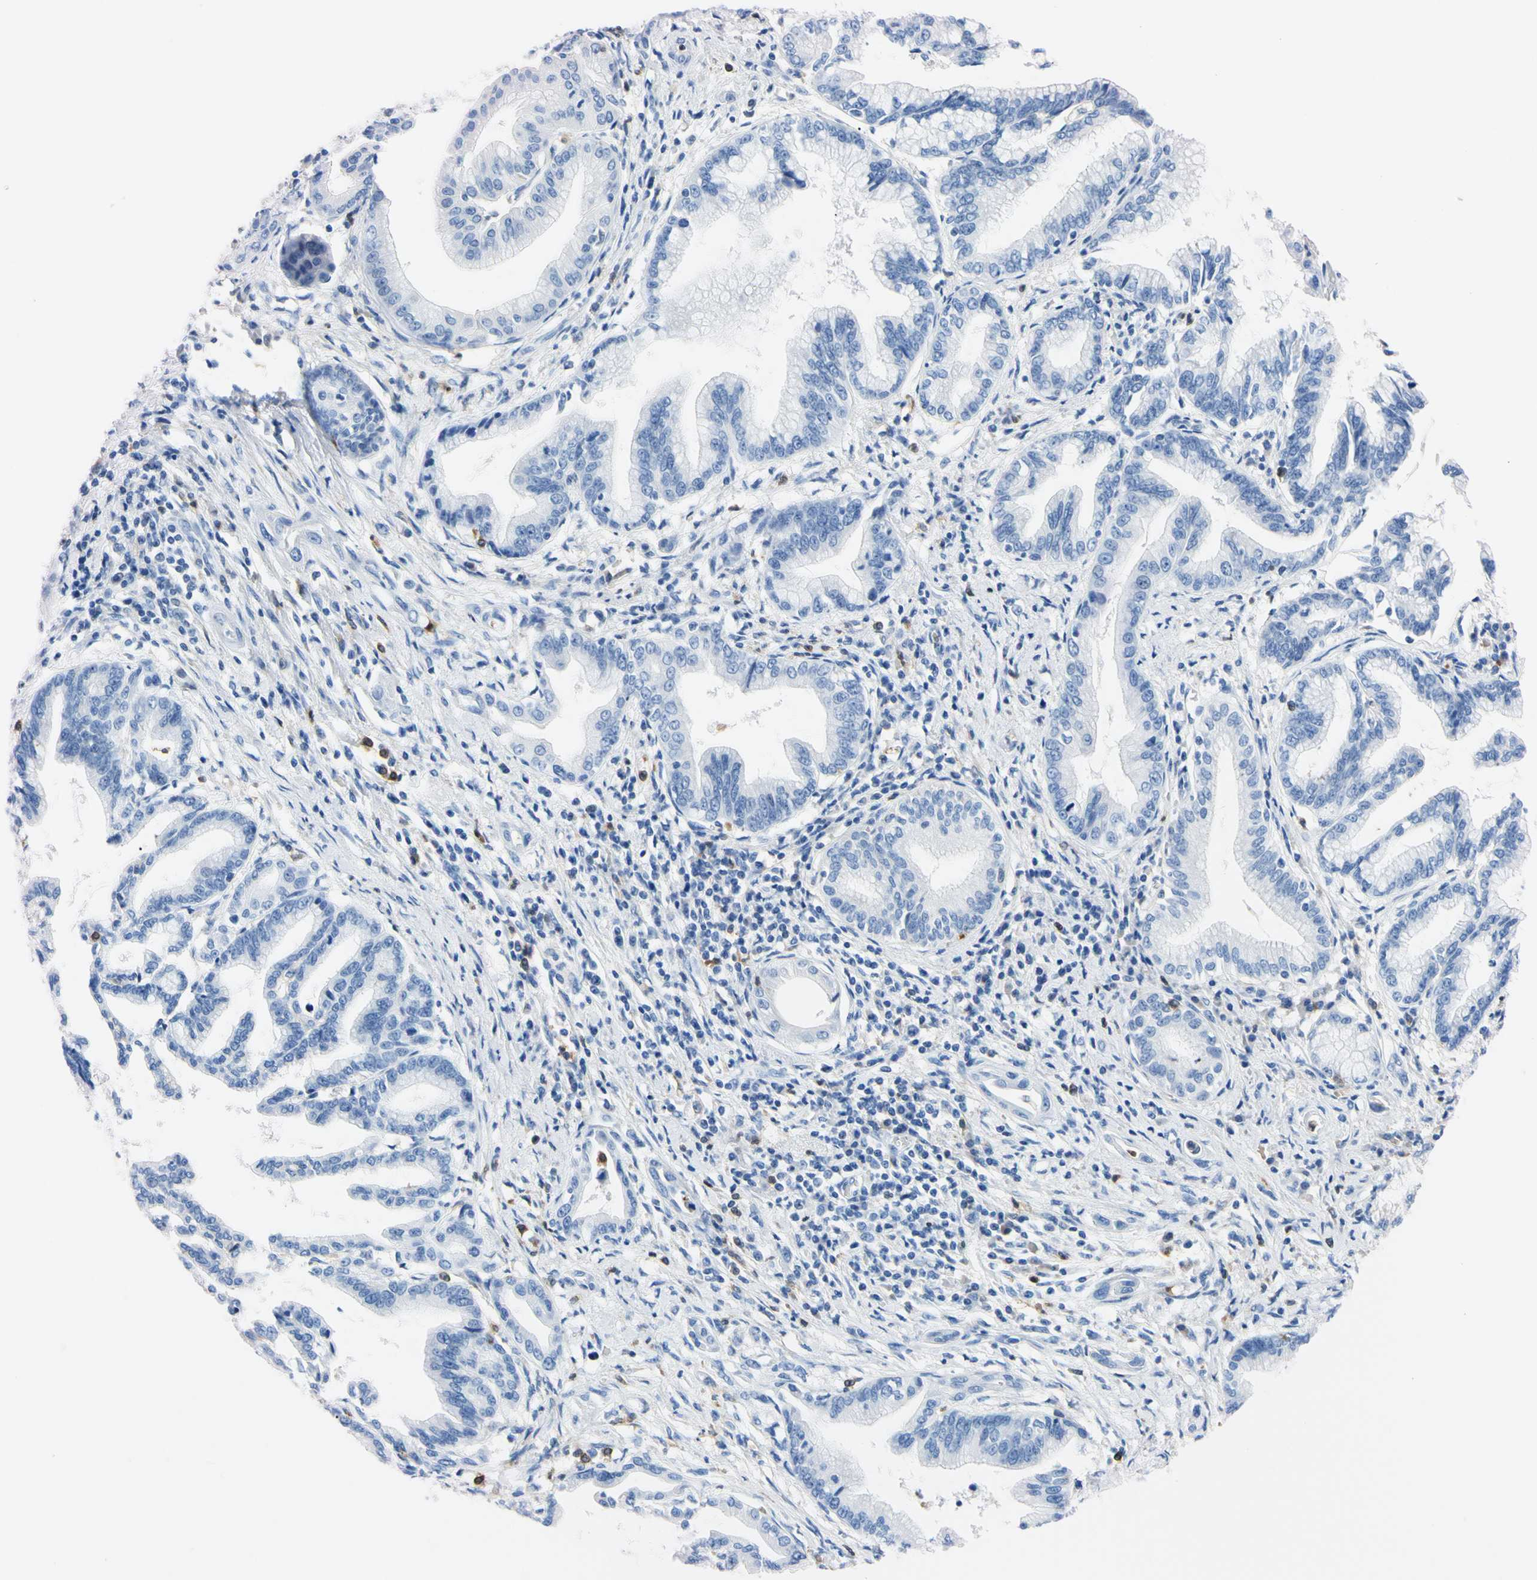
{"staining": {"intensity": "negative", "quantity": "none", "location": "none"}, "tissue": "pancreatic cancer", "cell_type": "Tumor cells", "image_type": "cancer", "snomed": [{"axis": "morphology", "description": "Adenocarcinoma, NOS"}, {"axis": "topography", "description": "Pancreas"}], "caption": "An immunohistochemistry photomicrograph of adenocarcinoma (pancreatic) is shown. There is no staining in tumor cells of adenocarcinoma (pancreatic).", "gene": "NCF4", "patient": {"sex": "female", "age": 64}}